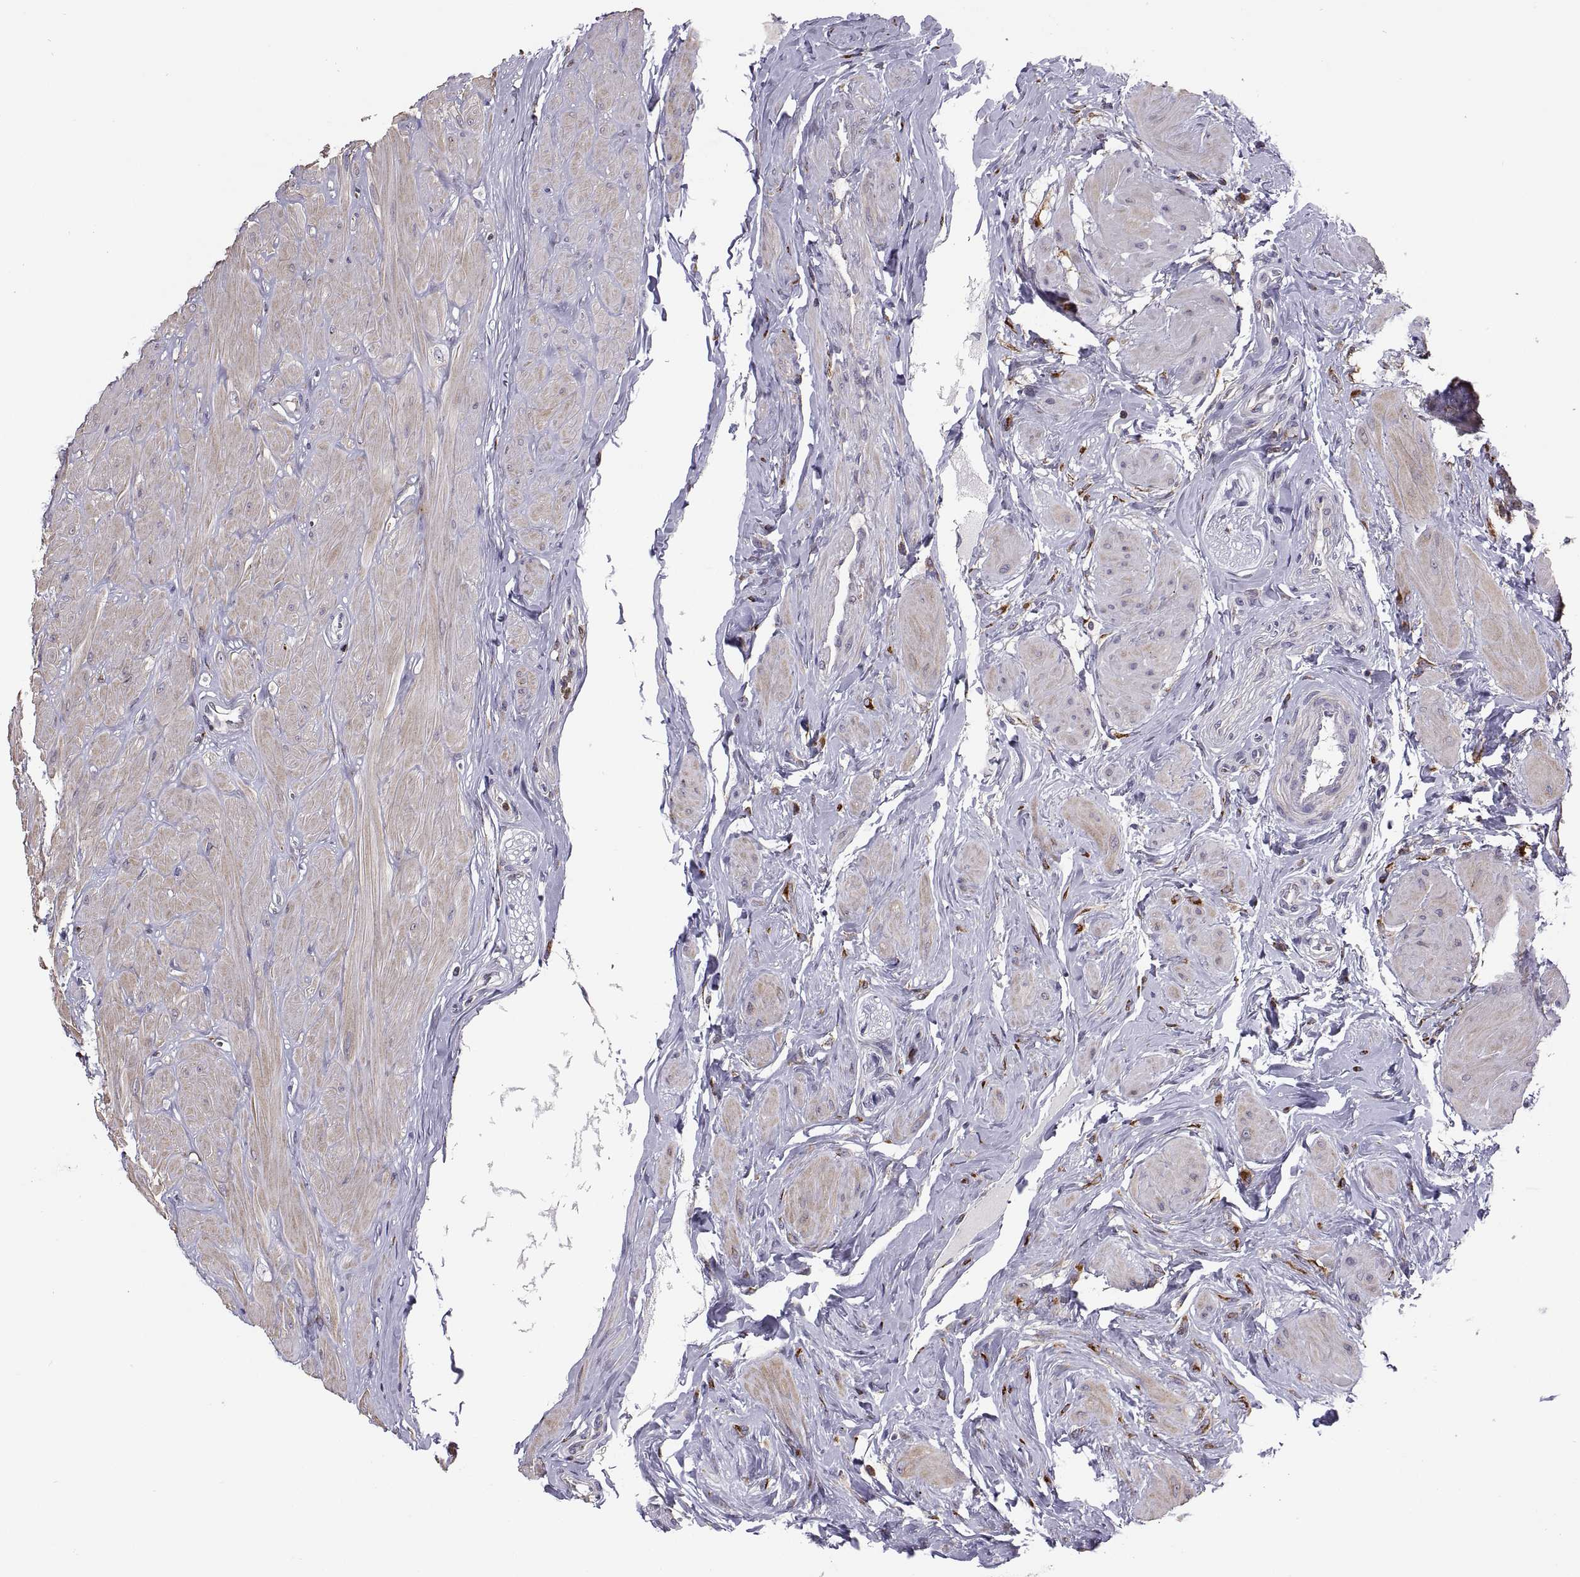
{"staining": {"intensity": "negative", "quantity": "none", "location": "none"}, "tissue": "epididymis", "cell_type": "Glandular cells", "image_type": "normal", "snomed": [{"axis": "morphology", "description": "Normal tissue, NOS"}, {"axis": "topography", "description": "Epididymis"}], "caption": "IHC photomicrograph of unremarkable epididymis stained for a protein (brown), which displays no positivity in glandular cells.", "gene": "ACAP1", "patient": {"sex": "male", "age": 37}}